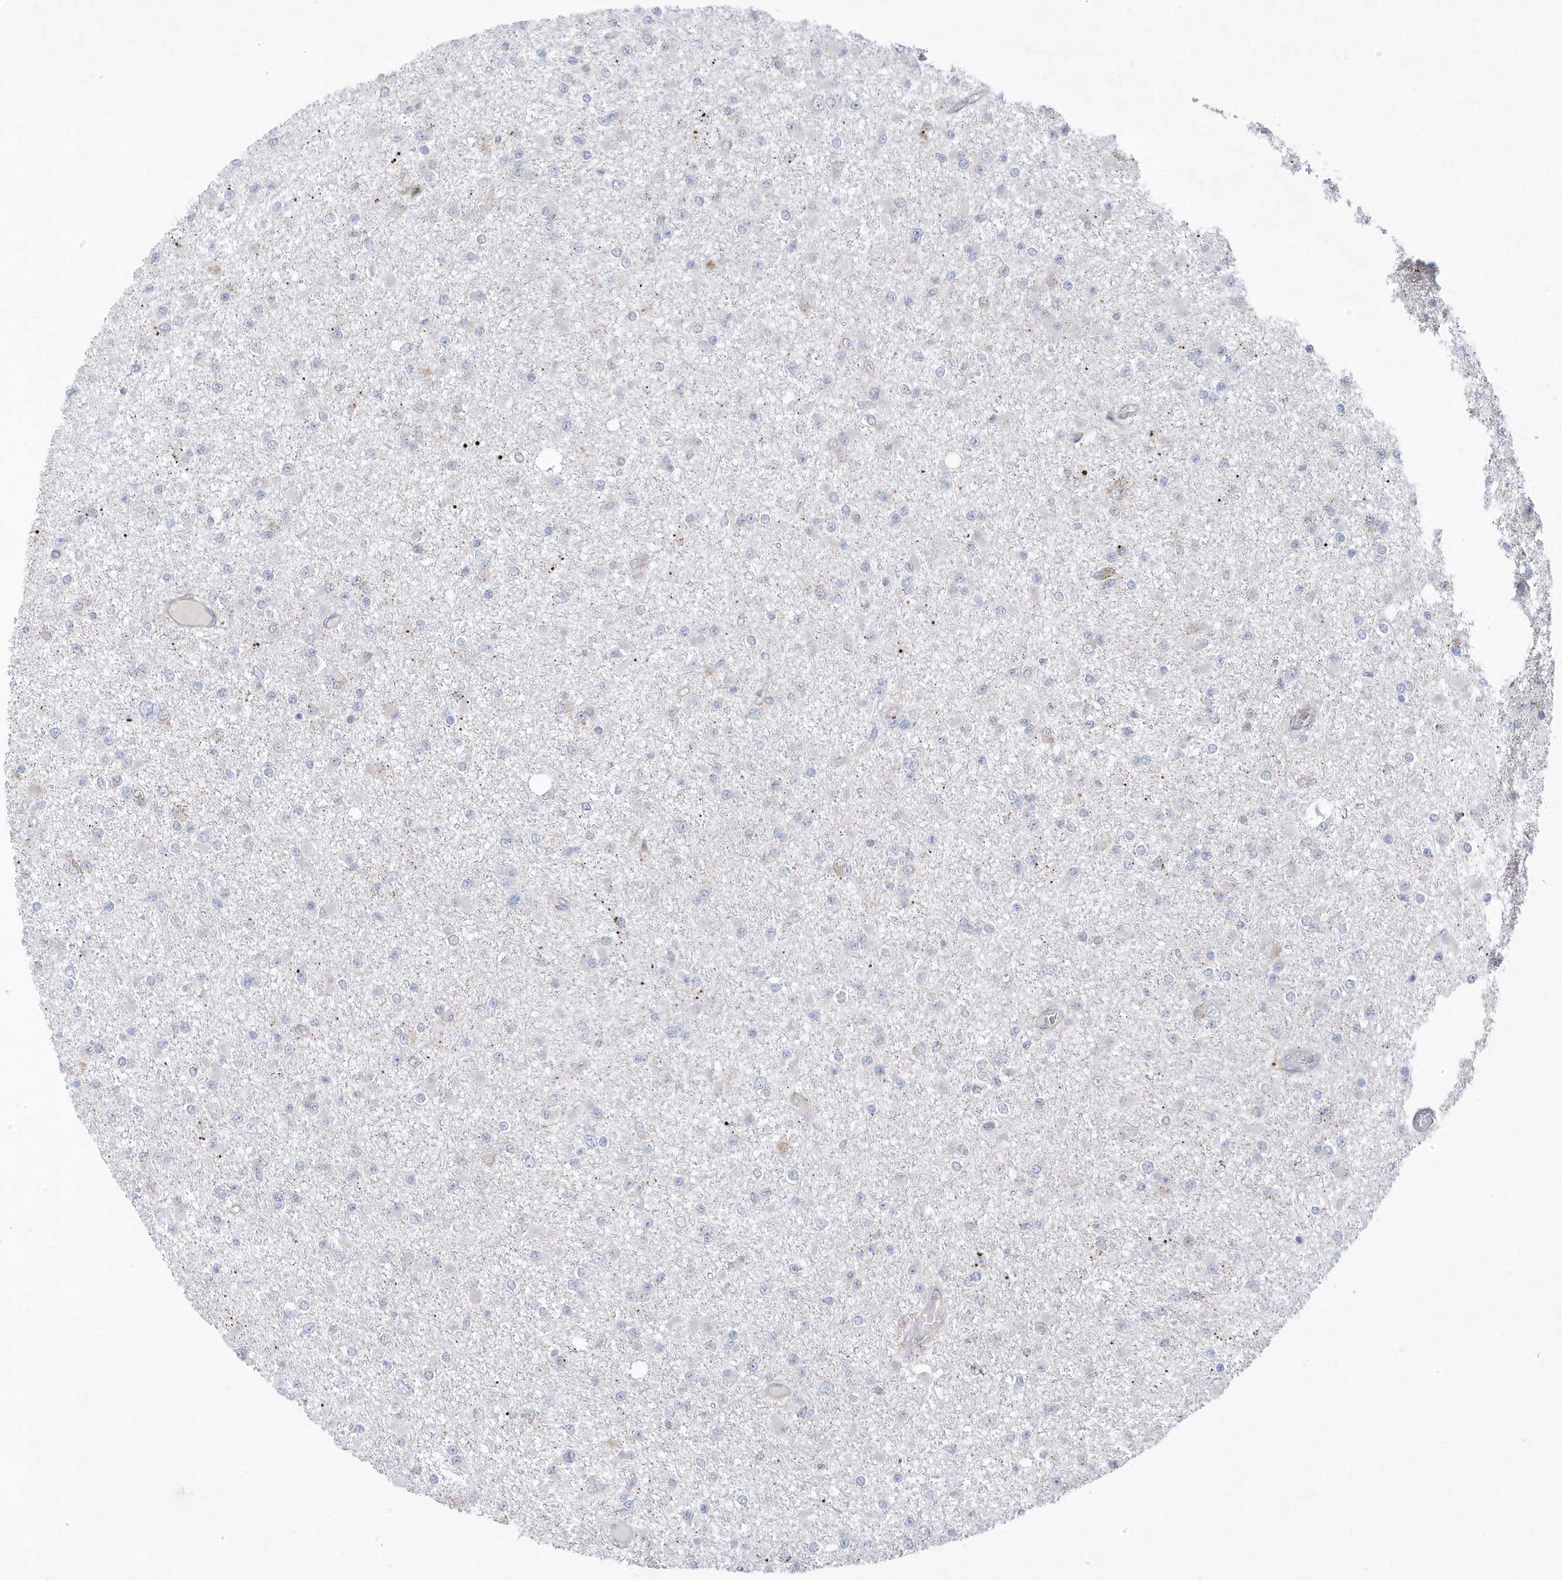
{"staining": {"intensity": "negative", "quantity": "none", "location": "none"}, "tissue": "glioma", "cell_type": "Tumor cells", "image_type": "cancer", "snomed": [{"axis": "morphology", "description": "Glioma, malignant, Low grade"}, {"axis": "topography", "description": "Brain"}], "caption": "The micrograph exhibits no significant staining in tumor cells of malignant glioma (low-grade).", "gene": "ANAPC1", "patient": {"sex": "female", "age": 22}}